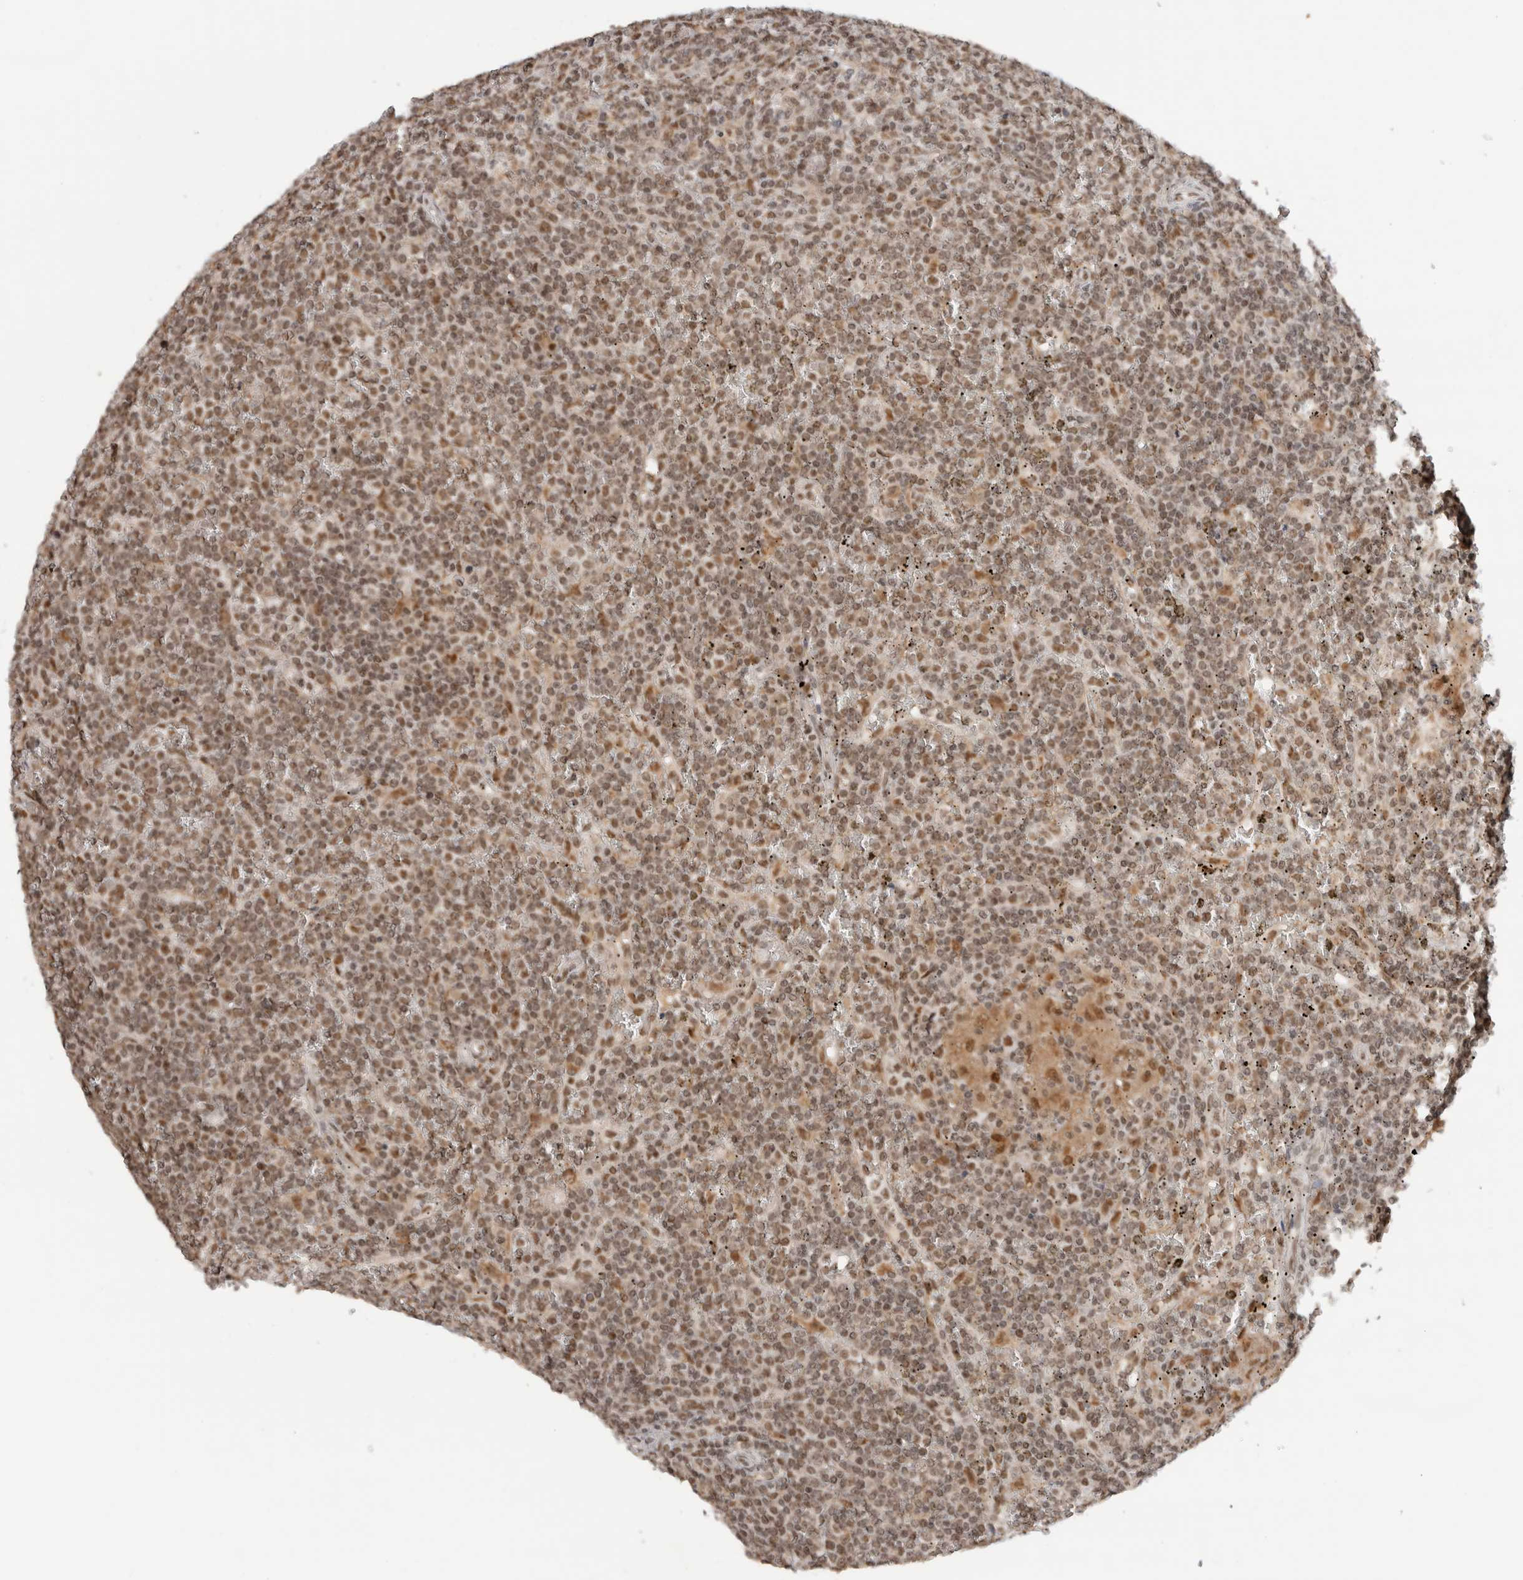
{"staining": {"intensity": "moderate", "quantity": ">75%", "location": "nuclear"}, "tissue": "lymphoma", "cell_type": "Tumor cells", "image_type": "cancer", "snomed": [{"axis": "morphology", "description": "Malignant lymphoma, non-Hodgkin's type, Low grade"}, {"axis": "topography", "description": "Spleen"}], "caption": "Lymphoma stained with a brown dye exhibits moderate nuclear positive expression in approximately >75% of tumor cells.", "gene": "NCAPG2", "patient": {"sex": "female", "age": 19}}